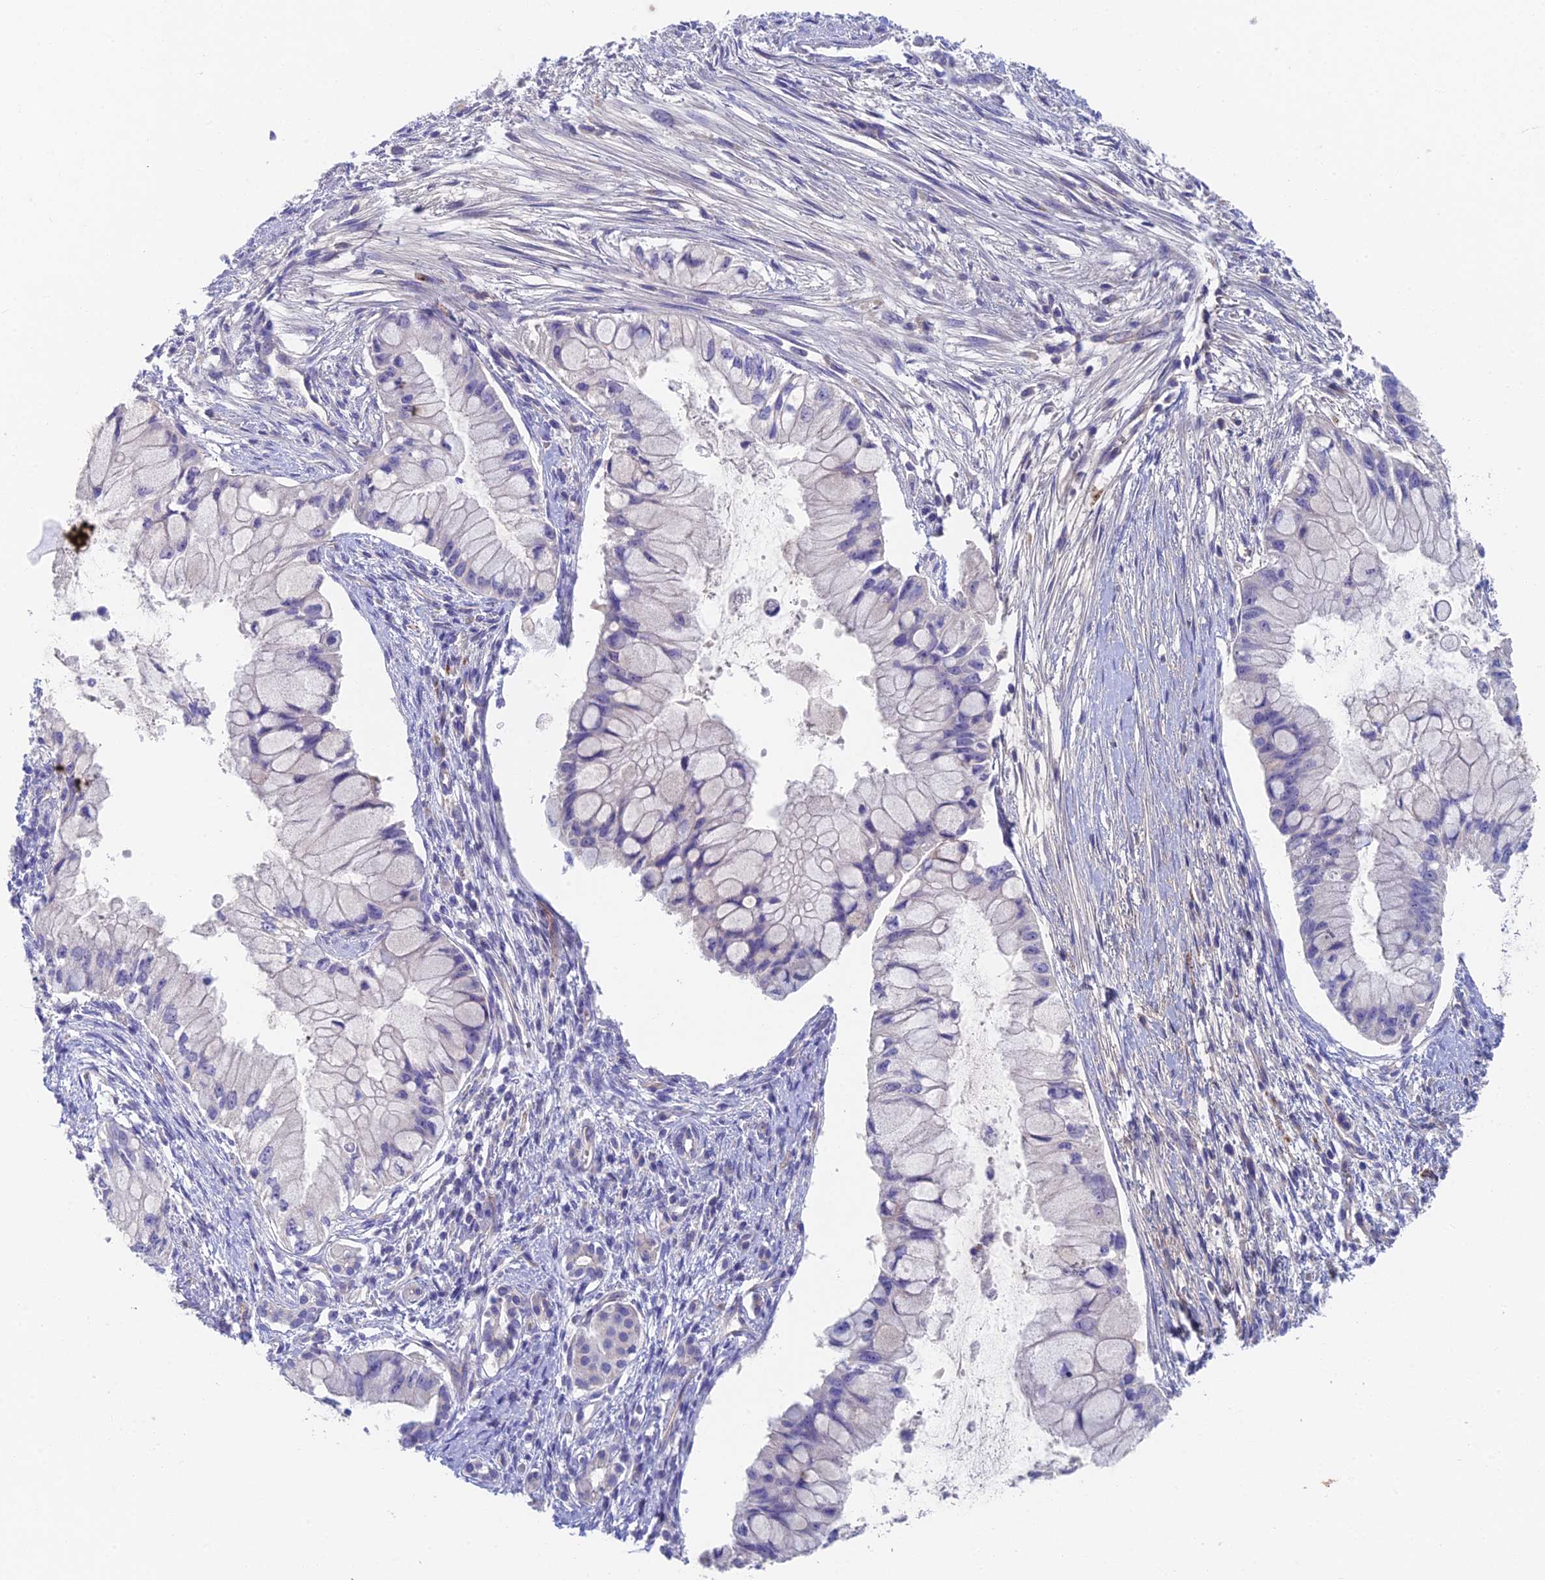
{"staining": {"intensity": "negative", "quantity": "none", "location": "none"}, "tissue": "pancreatic cancer", "cell_type": "Tumor cells", "image_type": "cancer", "snomed": [{"axis": "morphology", "description": "Adenocarcinoma, NOS"}, {"axis": "topography", "description": "Pancreas"}], "caption": "Immunohistochemical staining of human pancreatic adenocarcinoma demonstrates no significant staining in tumor cells.", "gene": "ADAMTS13", "patient": {"sex": "male", "age": 48}}